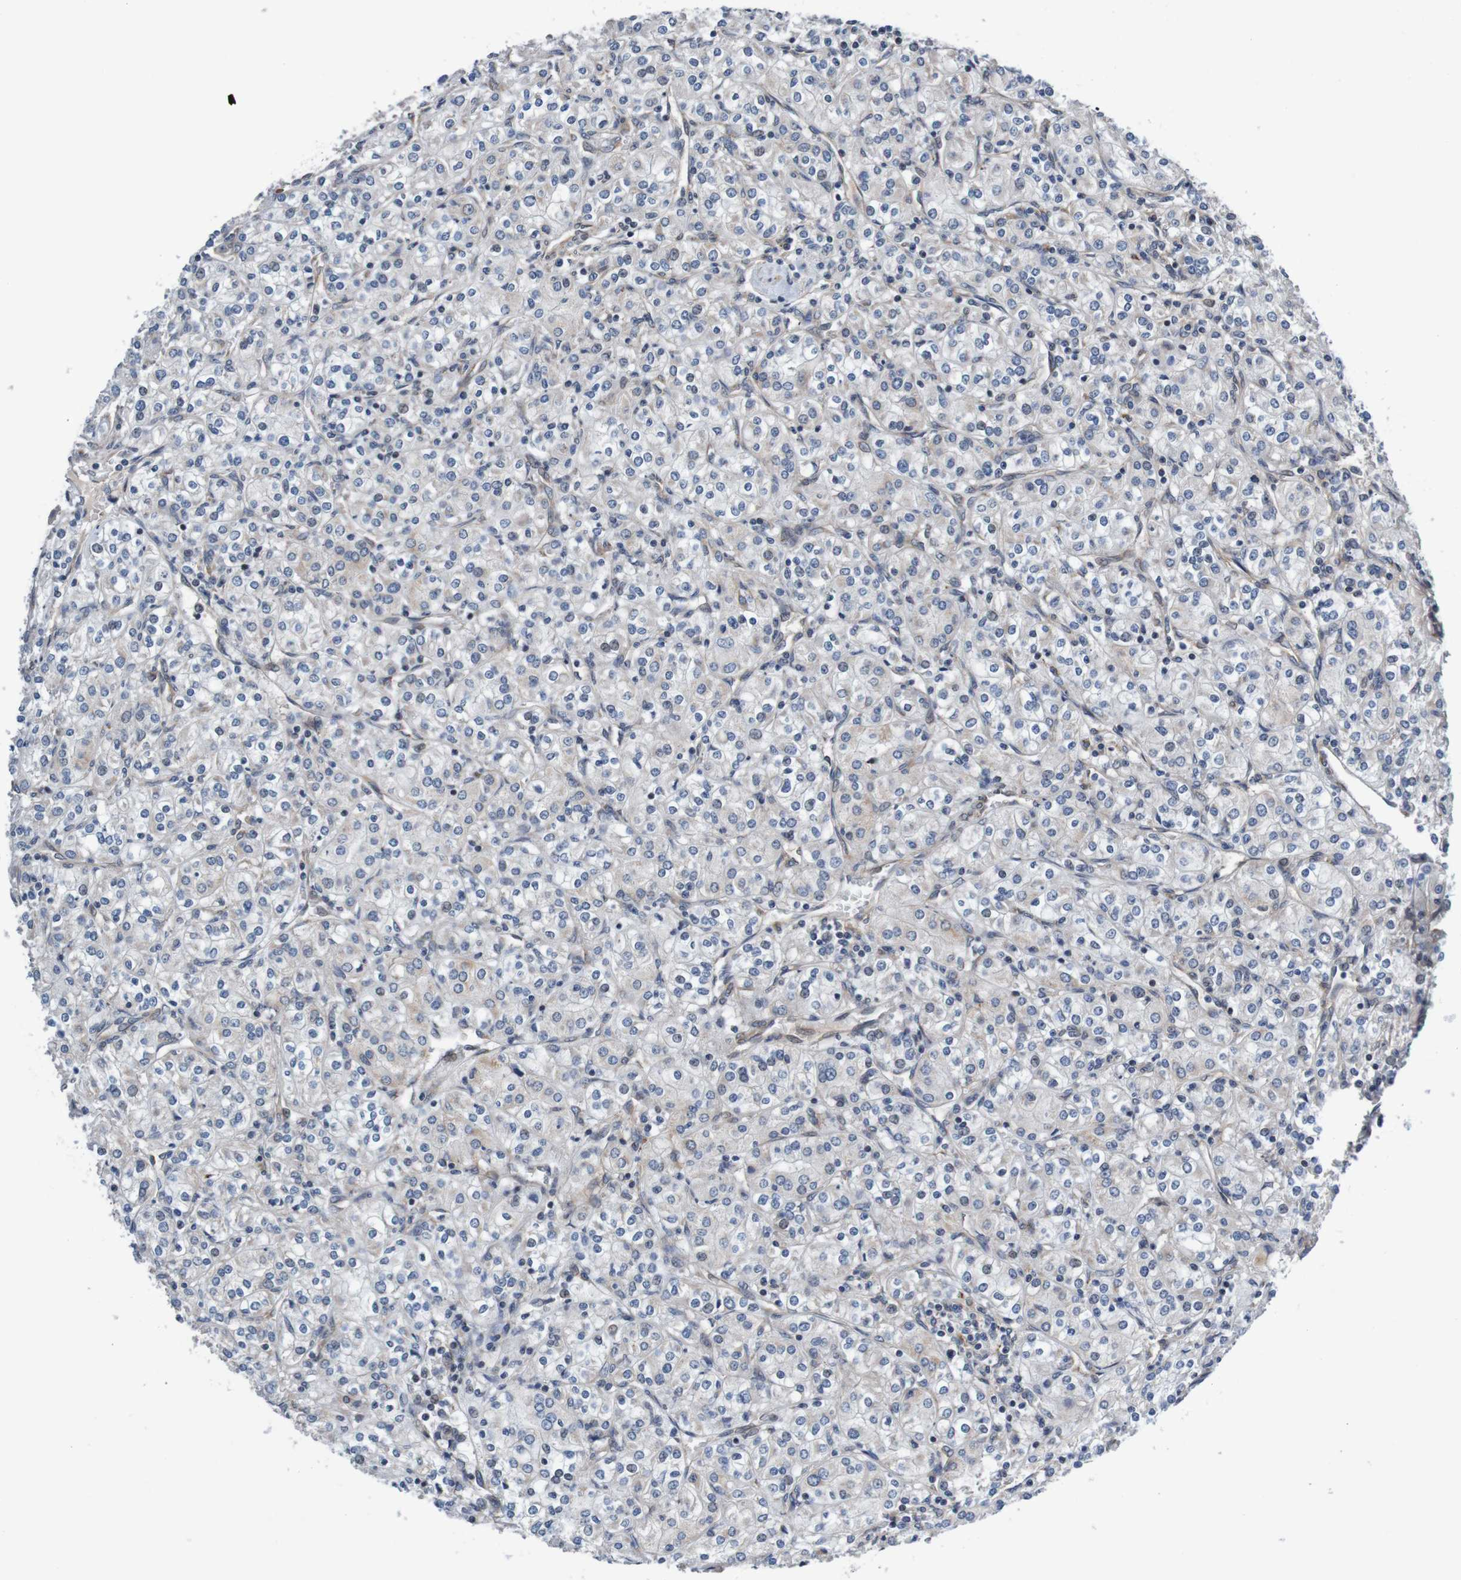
{"staining": {"intensity": "weak", "quantity": "<25%", "location": "cytoplasmic/membranous"}, "tissue": "renal cancer", "cell_type": "Tumor cells", "image_type": "cancer", "snomed": [{"axis": "morphology", "description": "Adenocarcinoma, NOS"}, {"axis": "topography", "description": "Kidney"}], "caption": "Immunohistochemical staining of renal cancer demonstrates no significant expression in tumor cells. Nuclei are stained in blue.", "gene": "CPED1", "patient": {"sex": "male", "age": 77}}